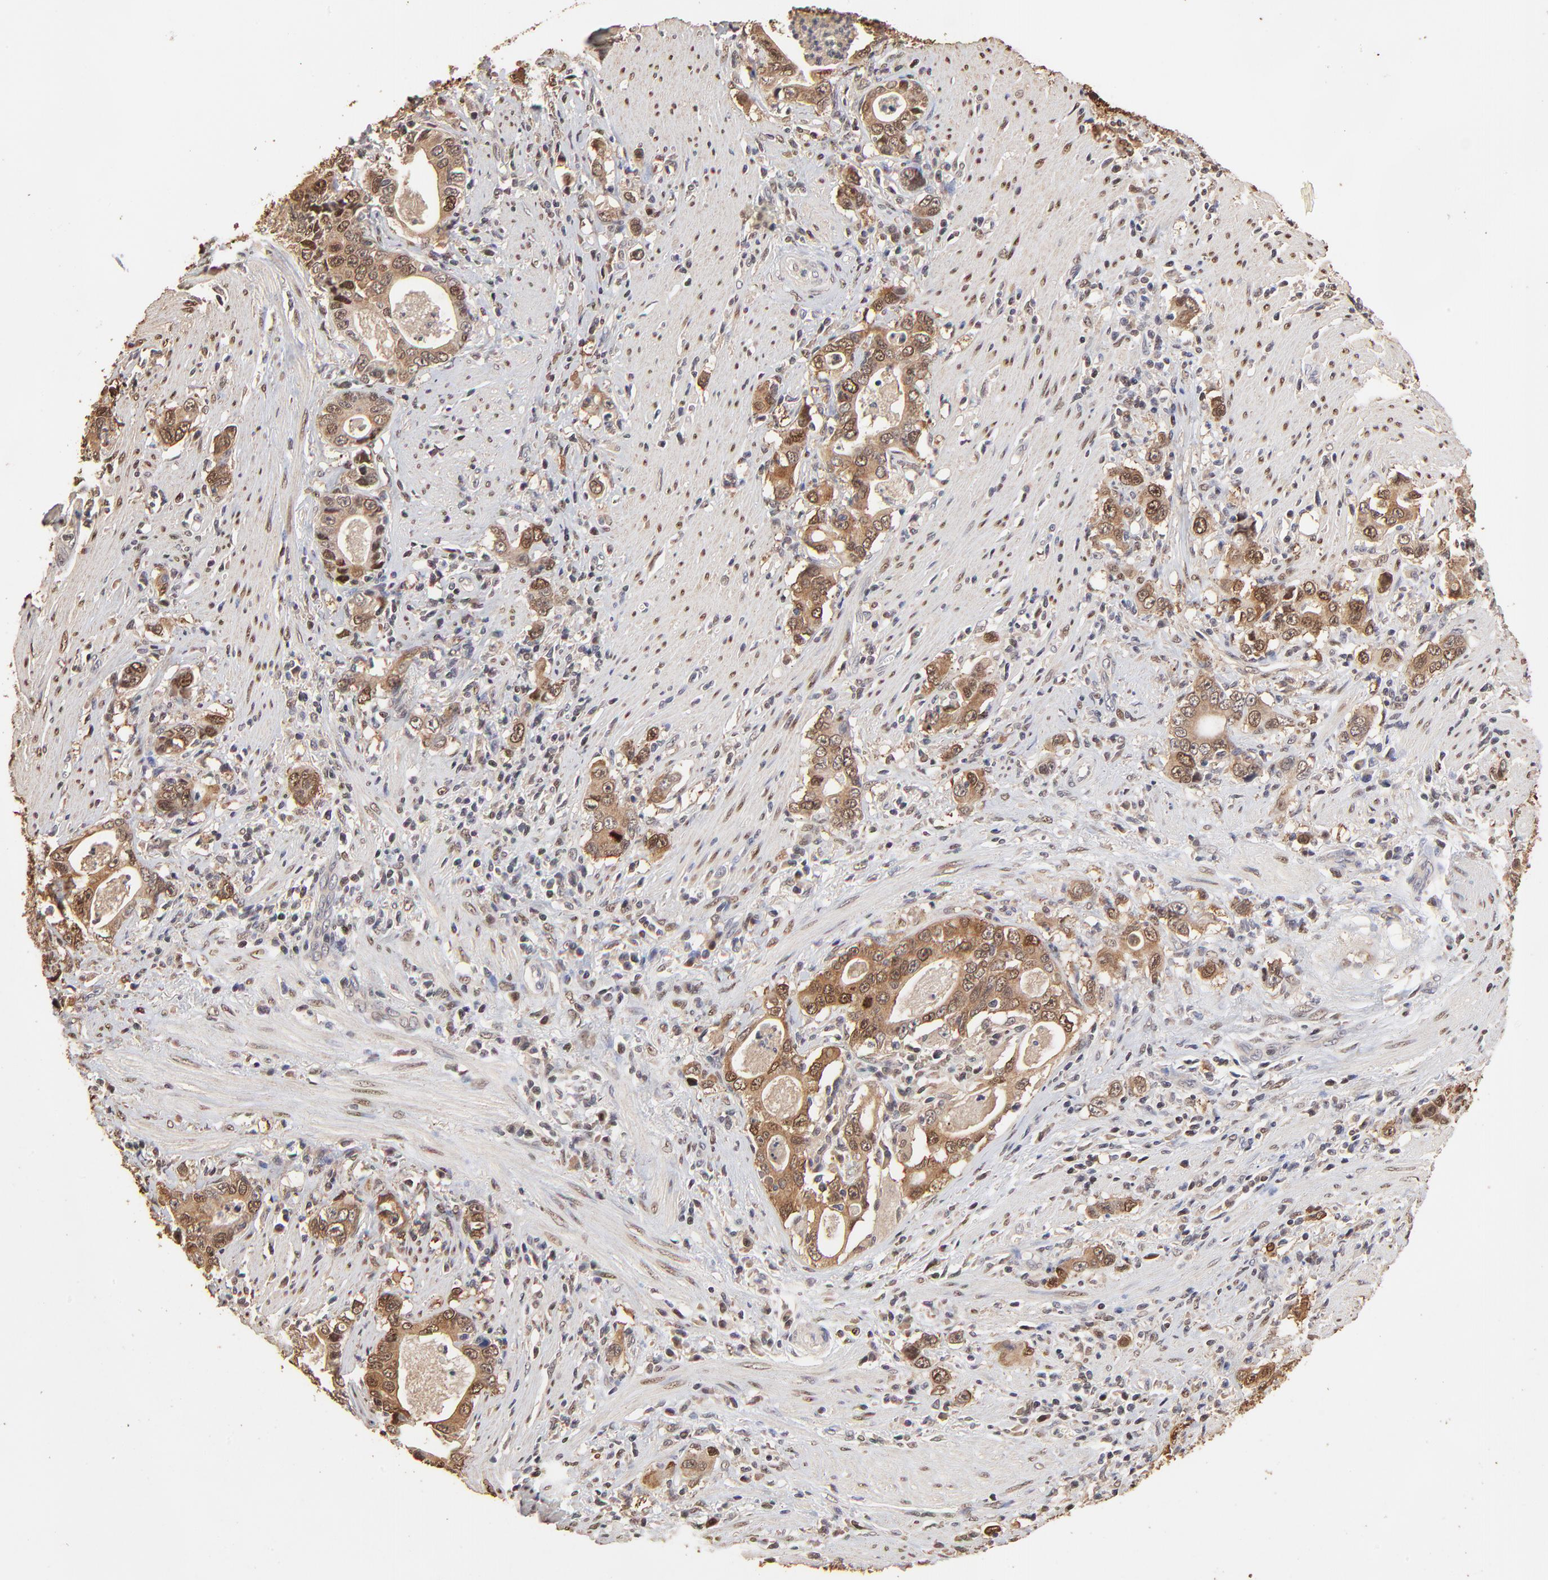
{"staining": {"intensity": "moderate", "quantity": ">75%", "location": "cytoplasmic/membranous,nuclear"}, "tissue": "stomach cancer", "cell_type": "Tumor cells", "image_type": "cancer", "snomed": [{"axis": "morphology", "description": "Adenocarcinoma, NOS"}, {"axis": "topography", "description": "Stomach, lower"}], "caption": "A high-resolution micrograph shows IHC staining of stomach cancer (adenocarcinoma), which demonstrates moderate cytoplasmic/membranous and nuclear positivity in approximately >75% of tumor cells.", "gene": "BIRC5", "patient": {"sex": "female", "age": 72}}